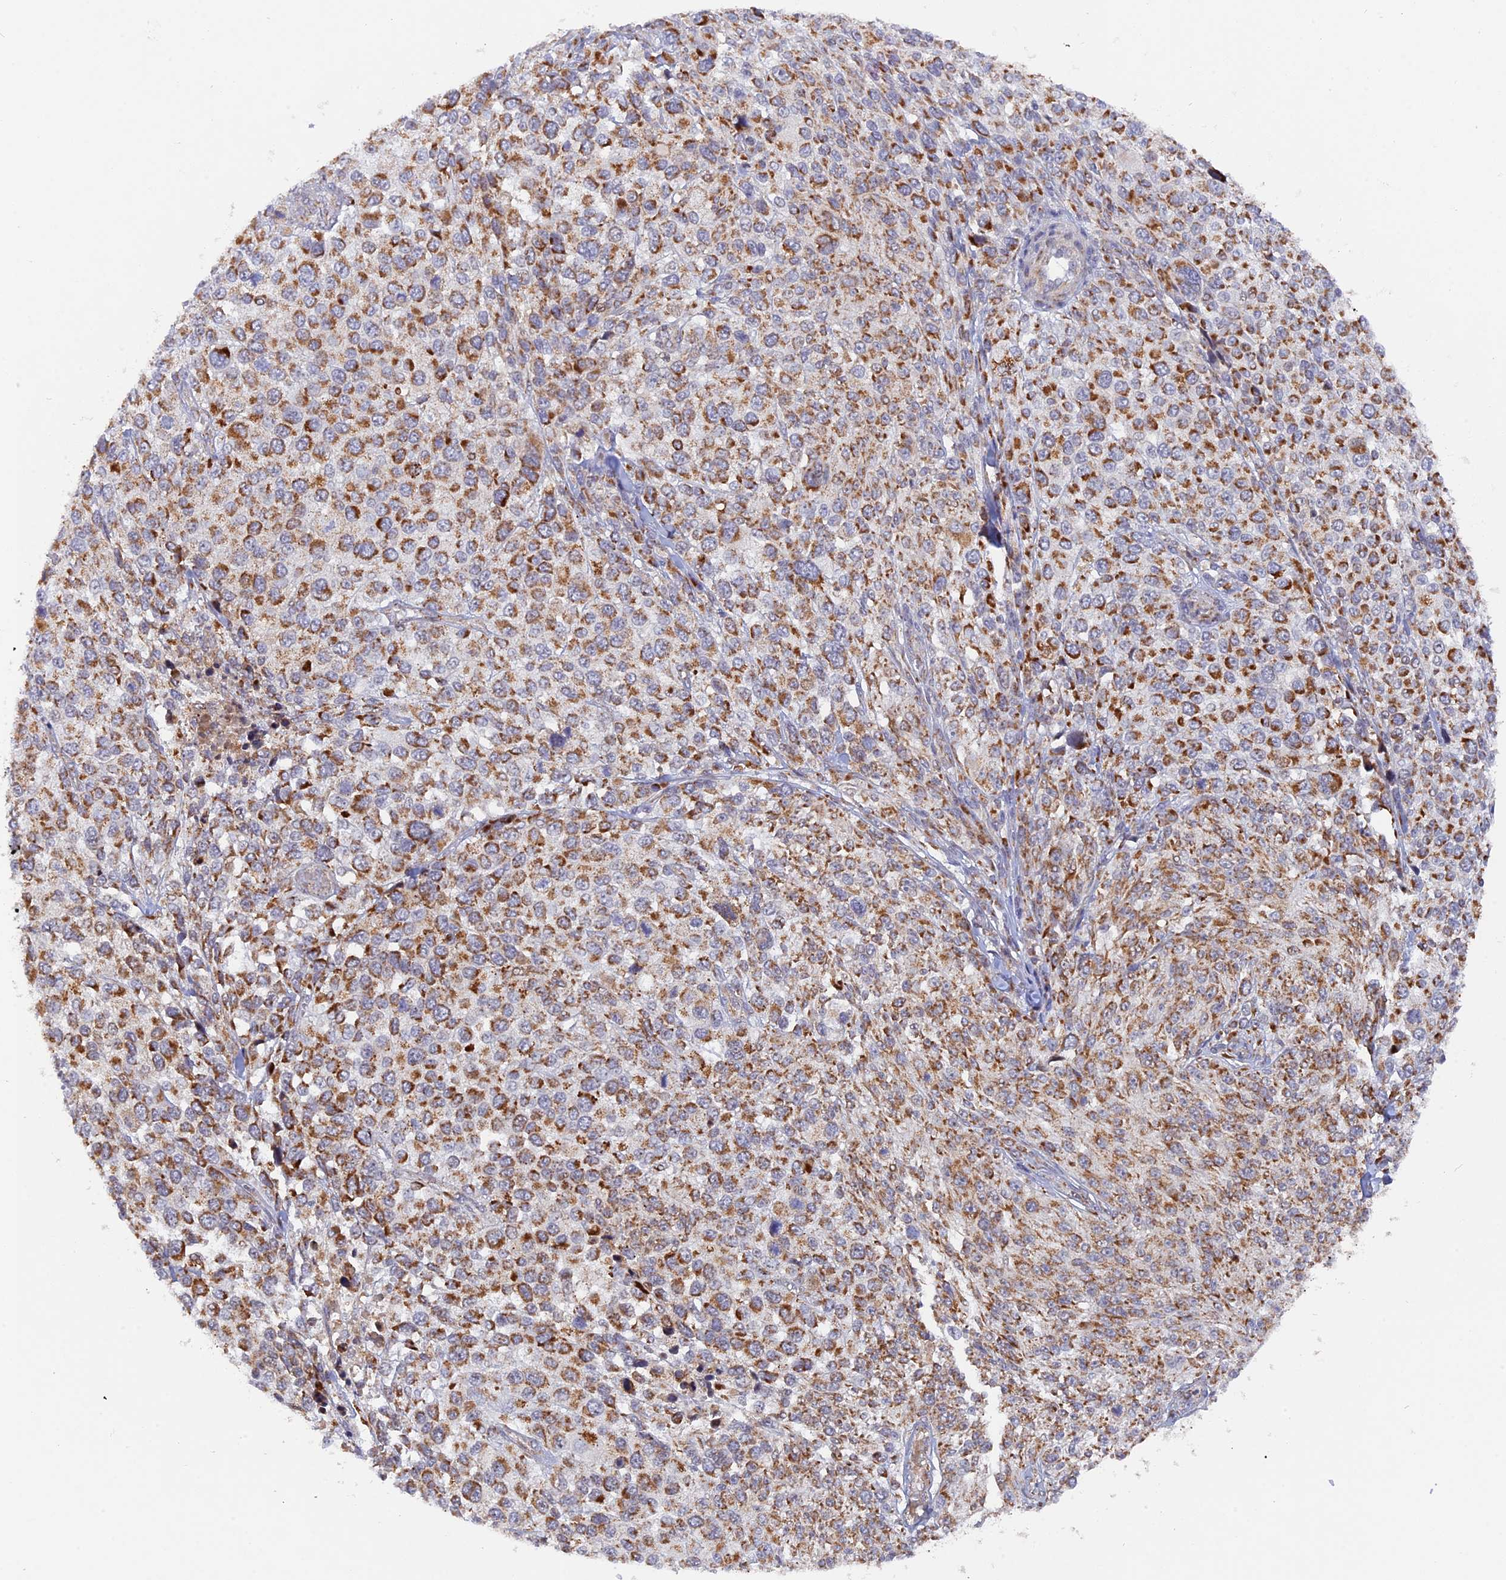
{"staining": {"intensity": "moderate", "quantity": "25%-75%", "location": "cytoplasmic/membranous"}, "tissue": "melanoma", "cell_type": "Tumor cells", "image_type": "cancer", "snomed": [{"axis": "morphology", "description": "Malignant melanoma, NOS"}, {"axis": "topography", "description": "Skin of trunk"}], "caption": "DAB immunohistochemical staining of human melanoma displays moderate cytoplasmic/membranous protein expression in approximately 25%-75% of tumor cells.", "gene": "MPV17L", "patient": {"sex": "male", "age": 71}}